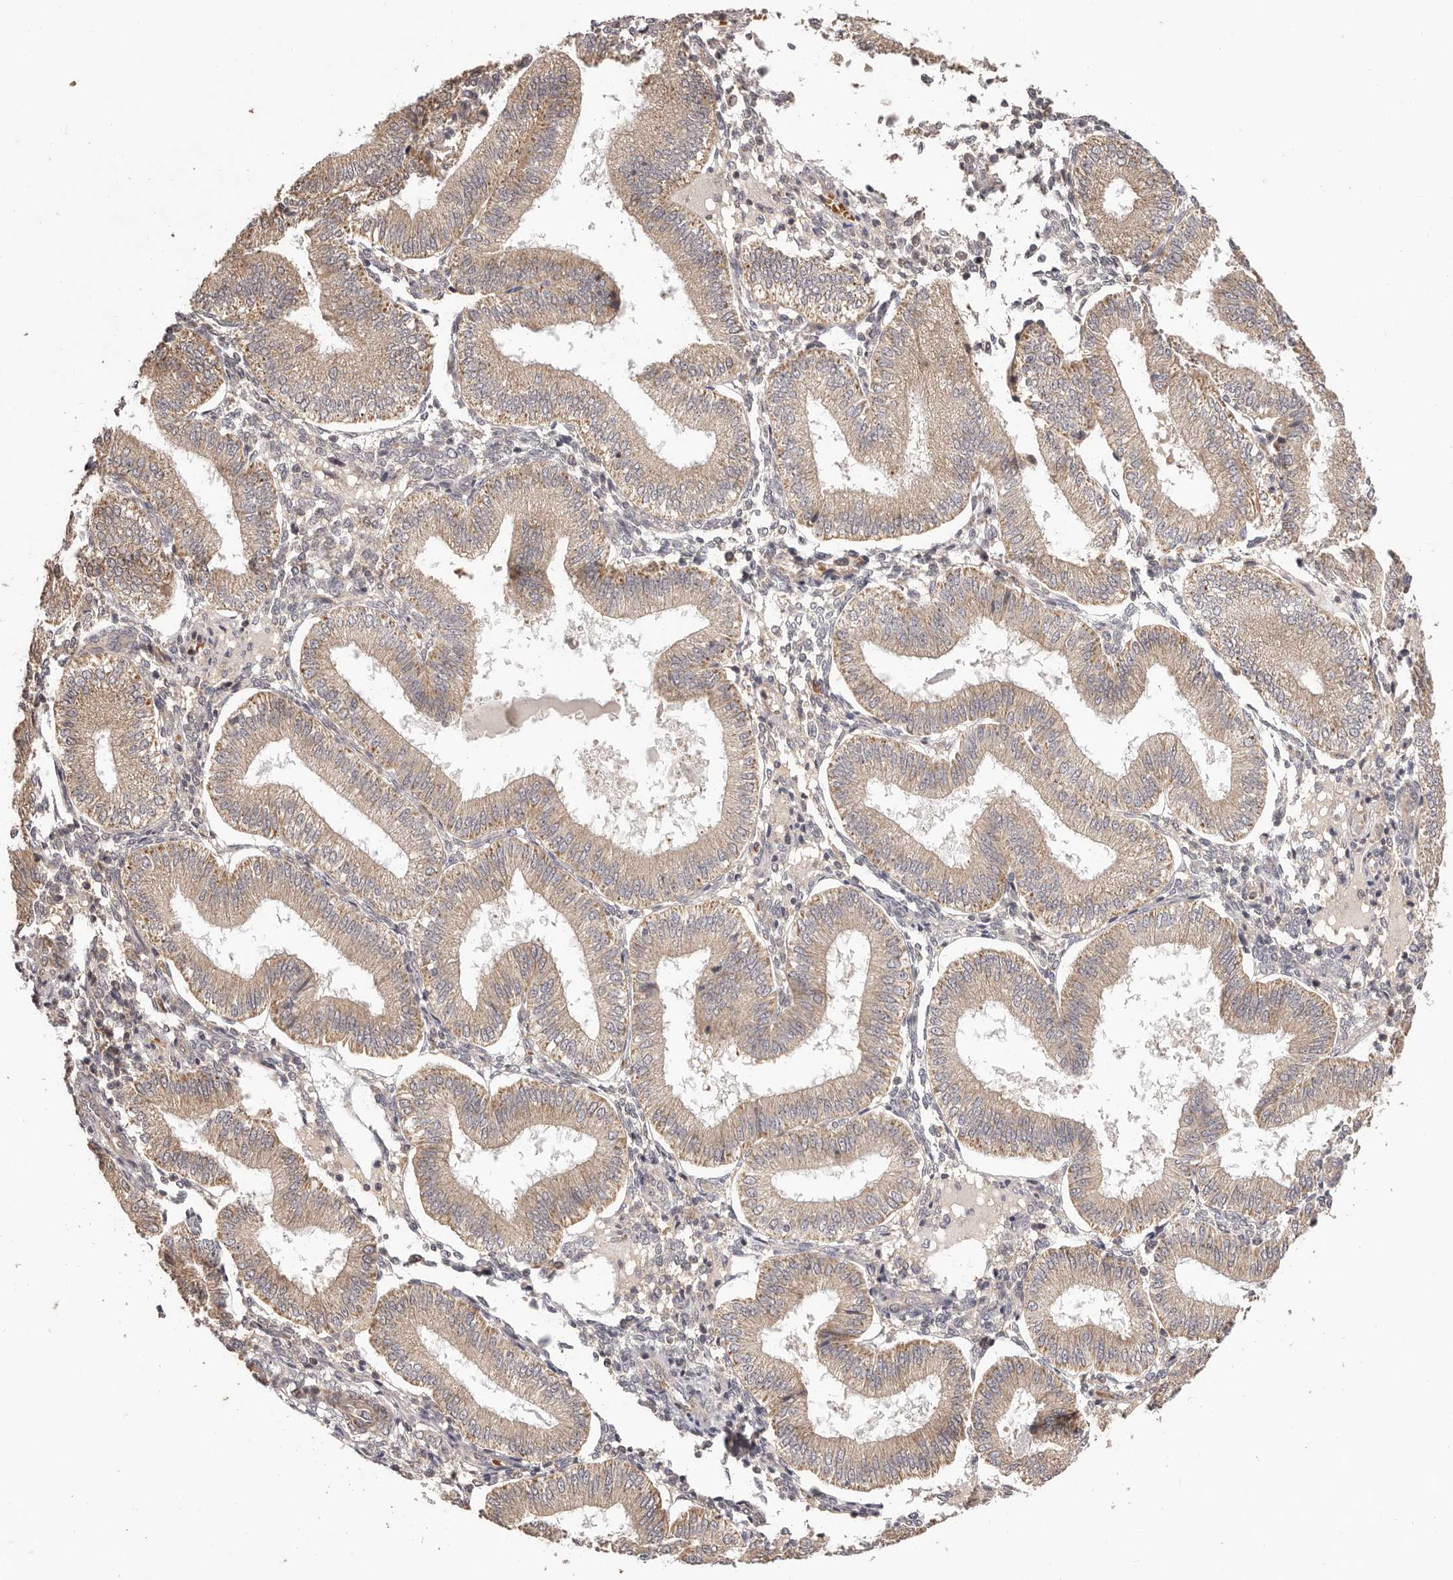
{"staining": {"intensity": "weak", "quantity": "<25%", "location": "cytoplasmic/membranous"}, "tissue": "endometrium", "cell_type": "Cells in endometrial stroma", "image_type": "normal", "snomed": [{"axis": "morphology", "description": "Normal tissue, NOS"}, {"axis": "topography", "description": "Endometrium"}], "caption": "A high-resolution image shows immunohistochemistry (IHC) staining of unremarkable endometrium, which reveals no significant expression in cells in endometrial stroma. The staining is performed using DAB (3,3'-diaminobenzidine) brown chromogen with nuclei counter-stained in using hematoxylin.", "gene": "UBR2", "patient": {"sex": "female", "age": 39}}